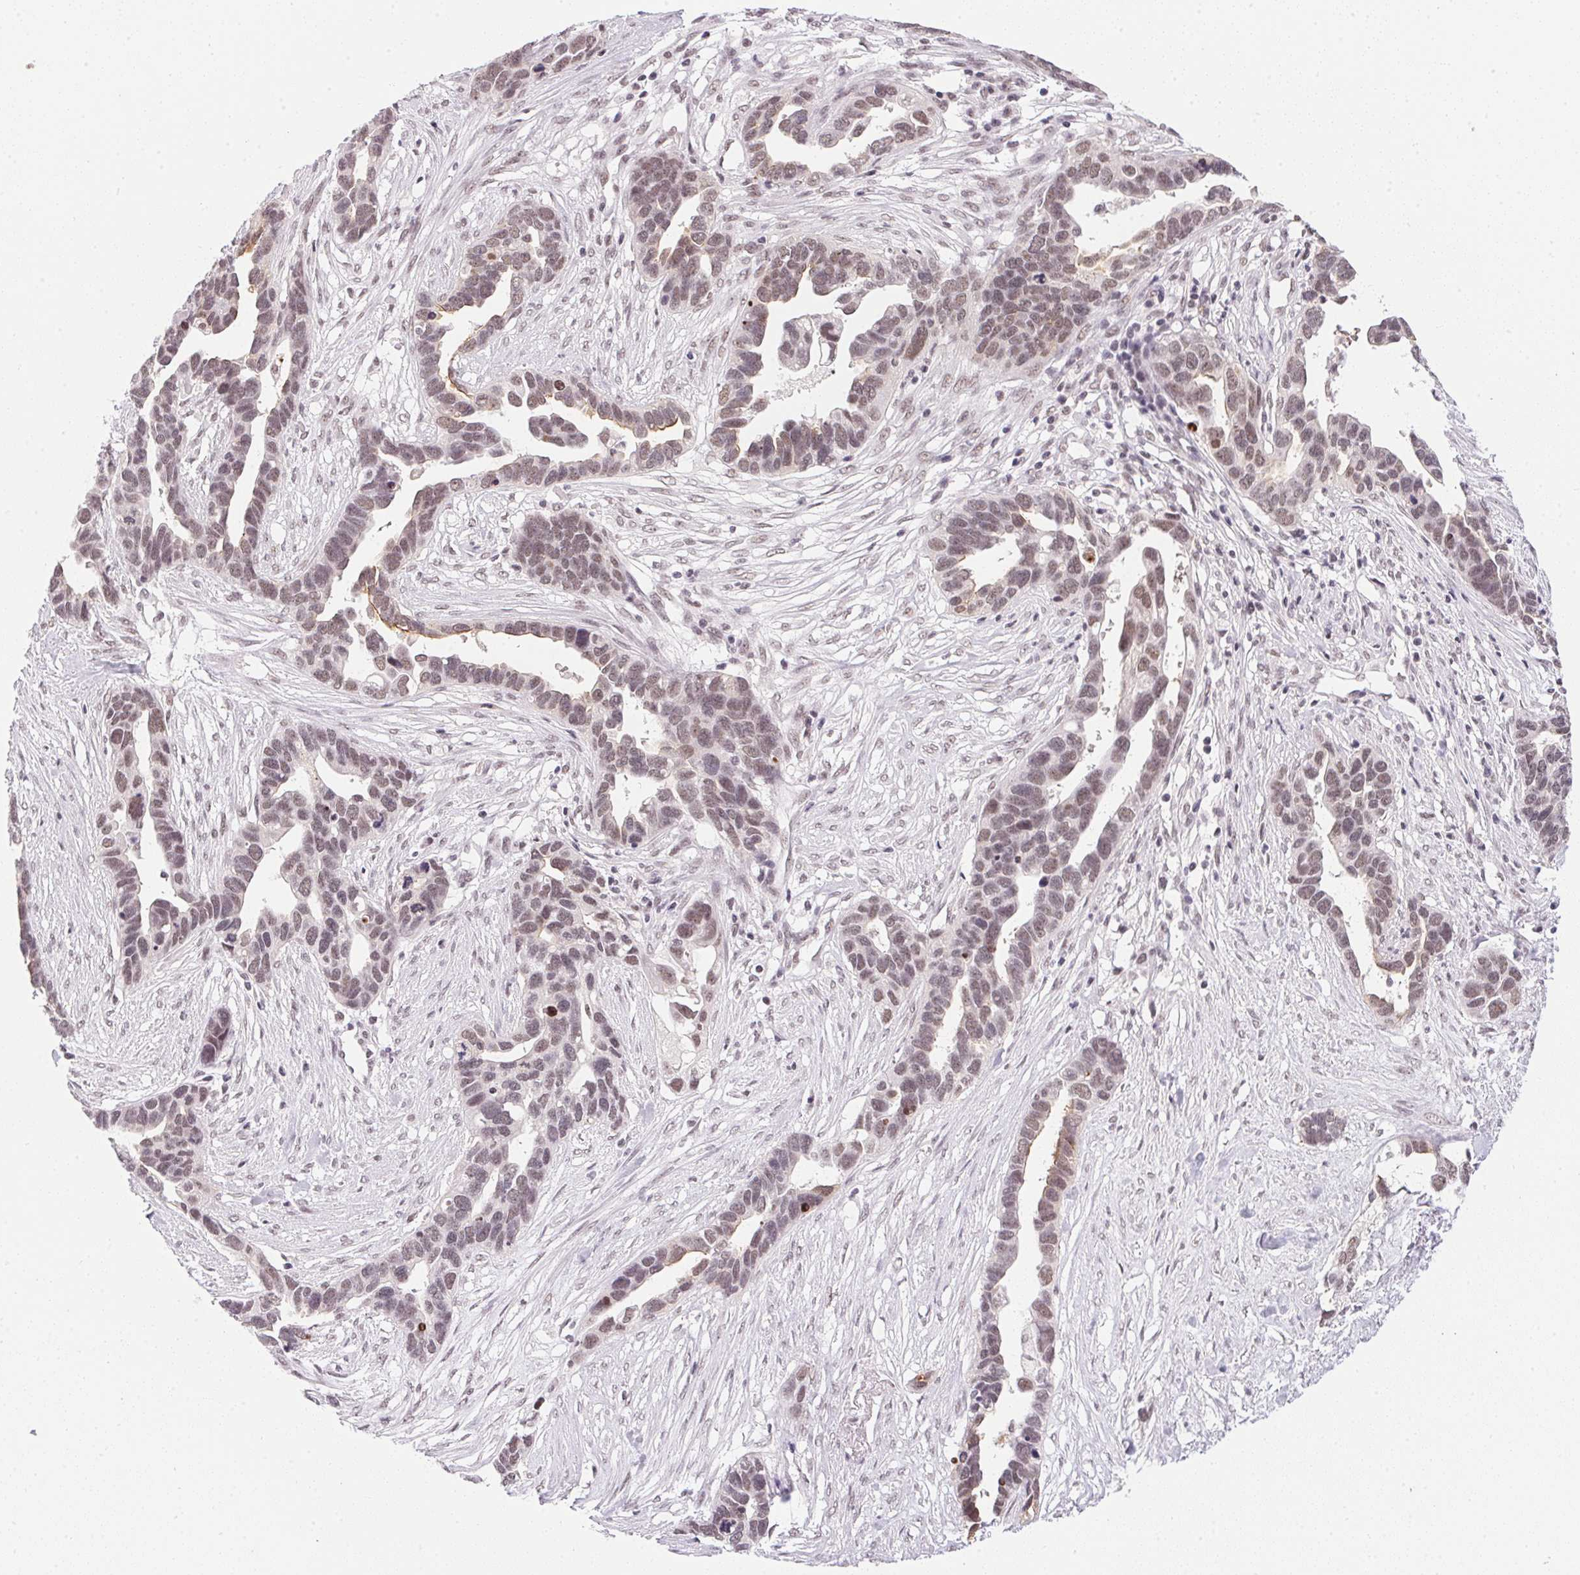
{"staining": {"intensity": "weak", "quantity": ">75%", "location": "nuclear"}, "tissue": "ovarian cancer", "cell_type": "Tumor cells", "image_type": "cancer", "snomed": [{"axis": "morphology", "description": "Cystadenocarcinoma, serous, NOS"}, {"axis": "topography", "description": "Ovary"}], "caption": "A brown stain labels weak nuclear expression of a protein in serous cystadenocarcinoma (ovarian) tumor cells.", "gene": "SRSF7", "patient": {"sex": "female", "age": 54}}